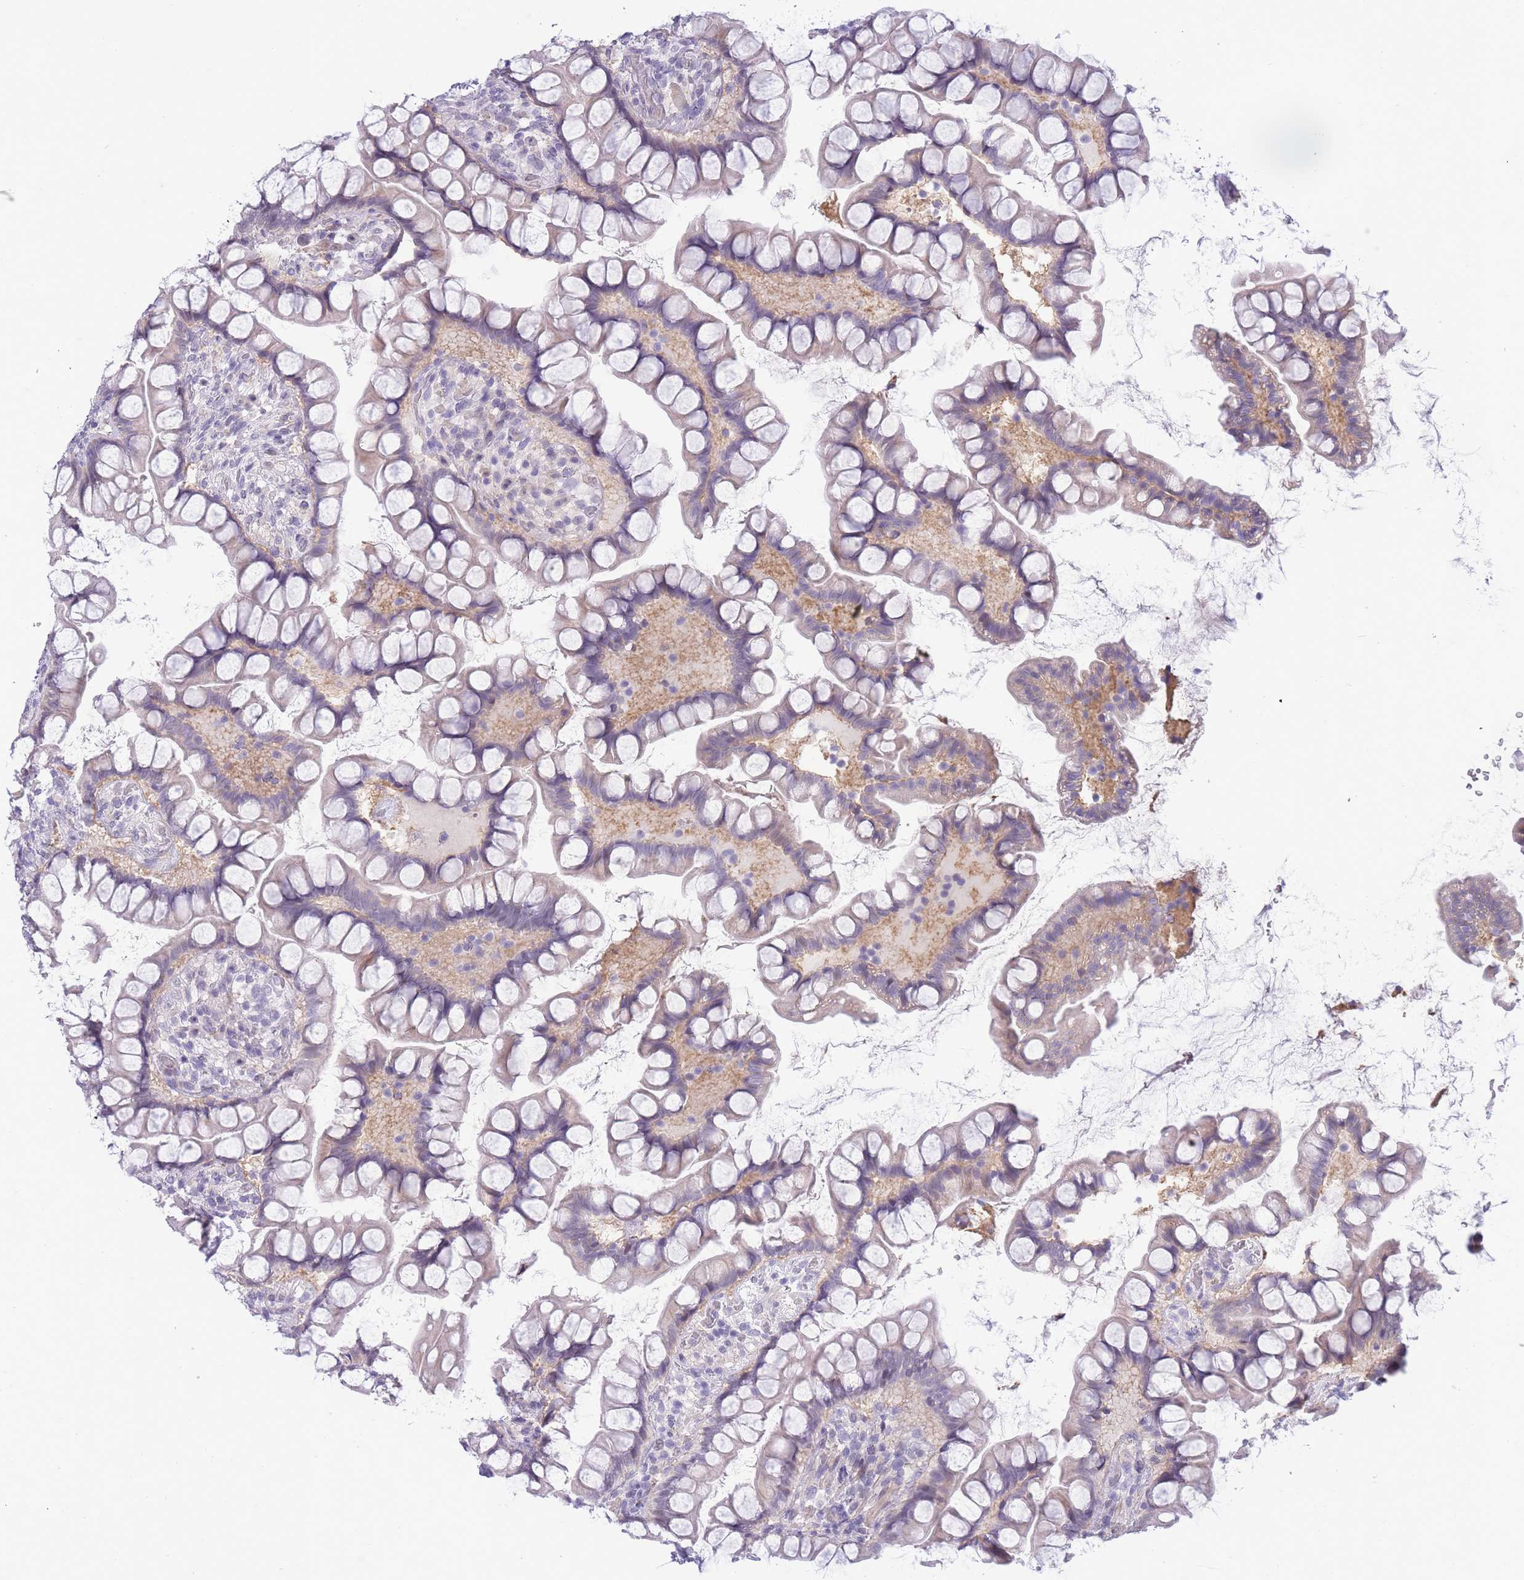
{"staining": {"intensity": "strong", "quantity": "<25%", "location": "cytoplasmic/membranous"}, "tissue": "small intestine", "cell_type": "Glandular cells", "image_type": "normal", "snomed": [{"axis": "morphology", "description": "Normal tissue, NOS"}, {"axis": "topography", "description": "Small intestine"}], "caption": "An image of human small intestine stained for a protein exhibits strong cytoplasmic/membranous brown staining in glandular cells. (DAB IHC with brightfield microscopy, high magnification).", "gene": "PRR23A", "patient": {"sex": "male", "age": 70}}